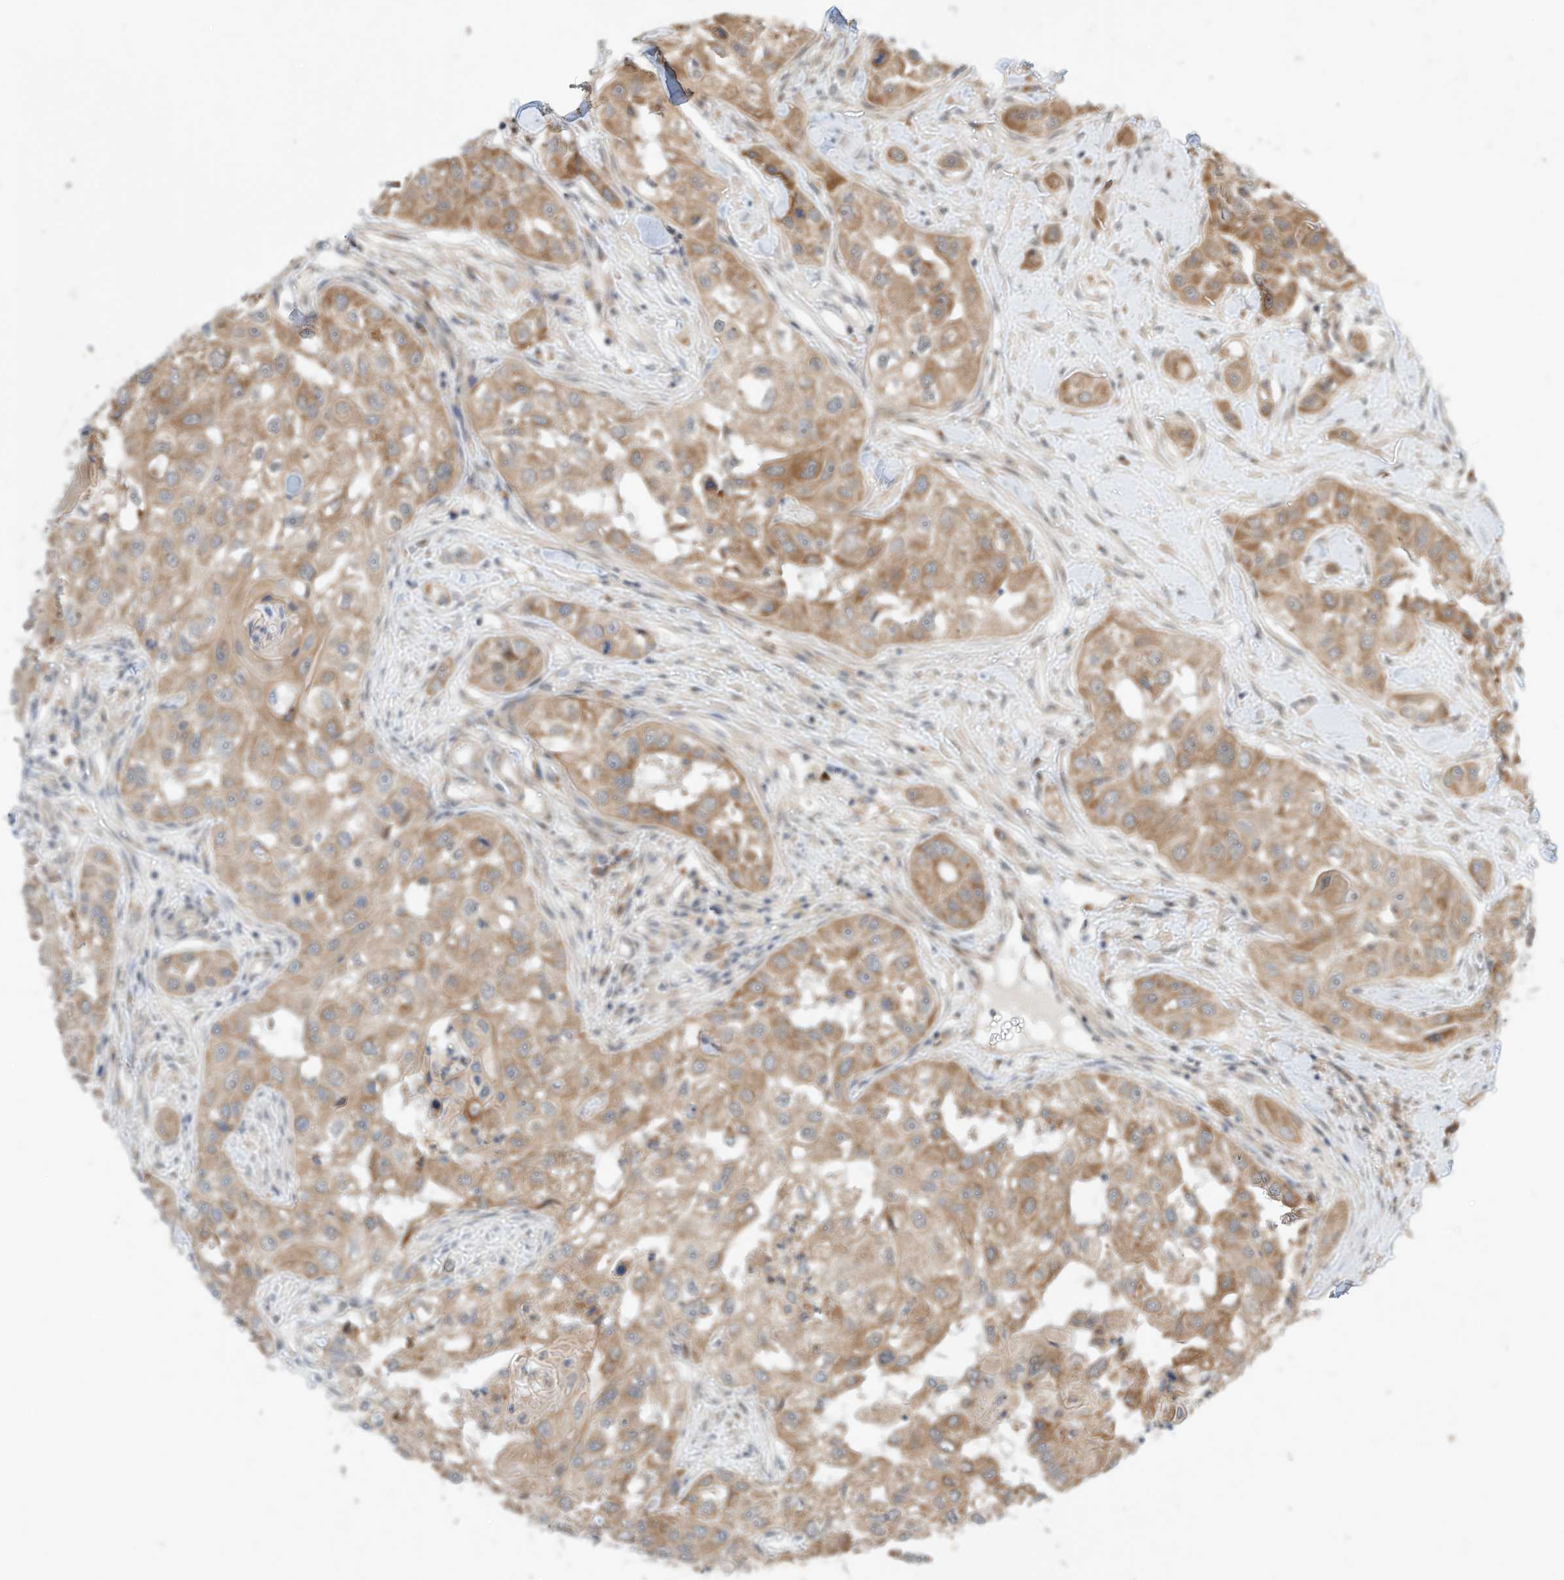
{"staining": {"intensity": "moderate", "quantity": ">75%", "location": "cytoplasmic/membranous"}, "tissue": "head and neck cancer", "cell_type": "Tumor cells", "image_type": "cancer", "snomed": [{"axis": "morphology", "description": "Normal tissue, NOS"}, {"axis": "morphology", "description": "Squamous cell carcinoma, NOS"}, {"axis": "topography", "description": "Skeletal muscle"}, {"axis": "topography", "description": "Head-Neck"}], "caption": "Protein staining of head and neck squamous cell carcinoma tissue demonstrates moderate cytoplasmic/membranous positivity in approximately >75% of tumor cells.", "gene": "CPAMD8", "patient": {"sex": "male", "age": 51}}